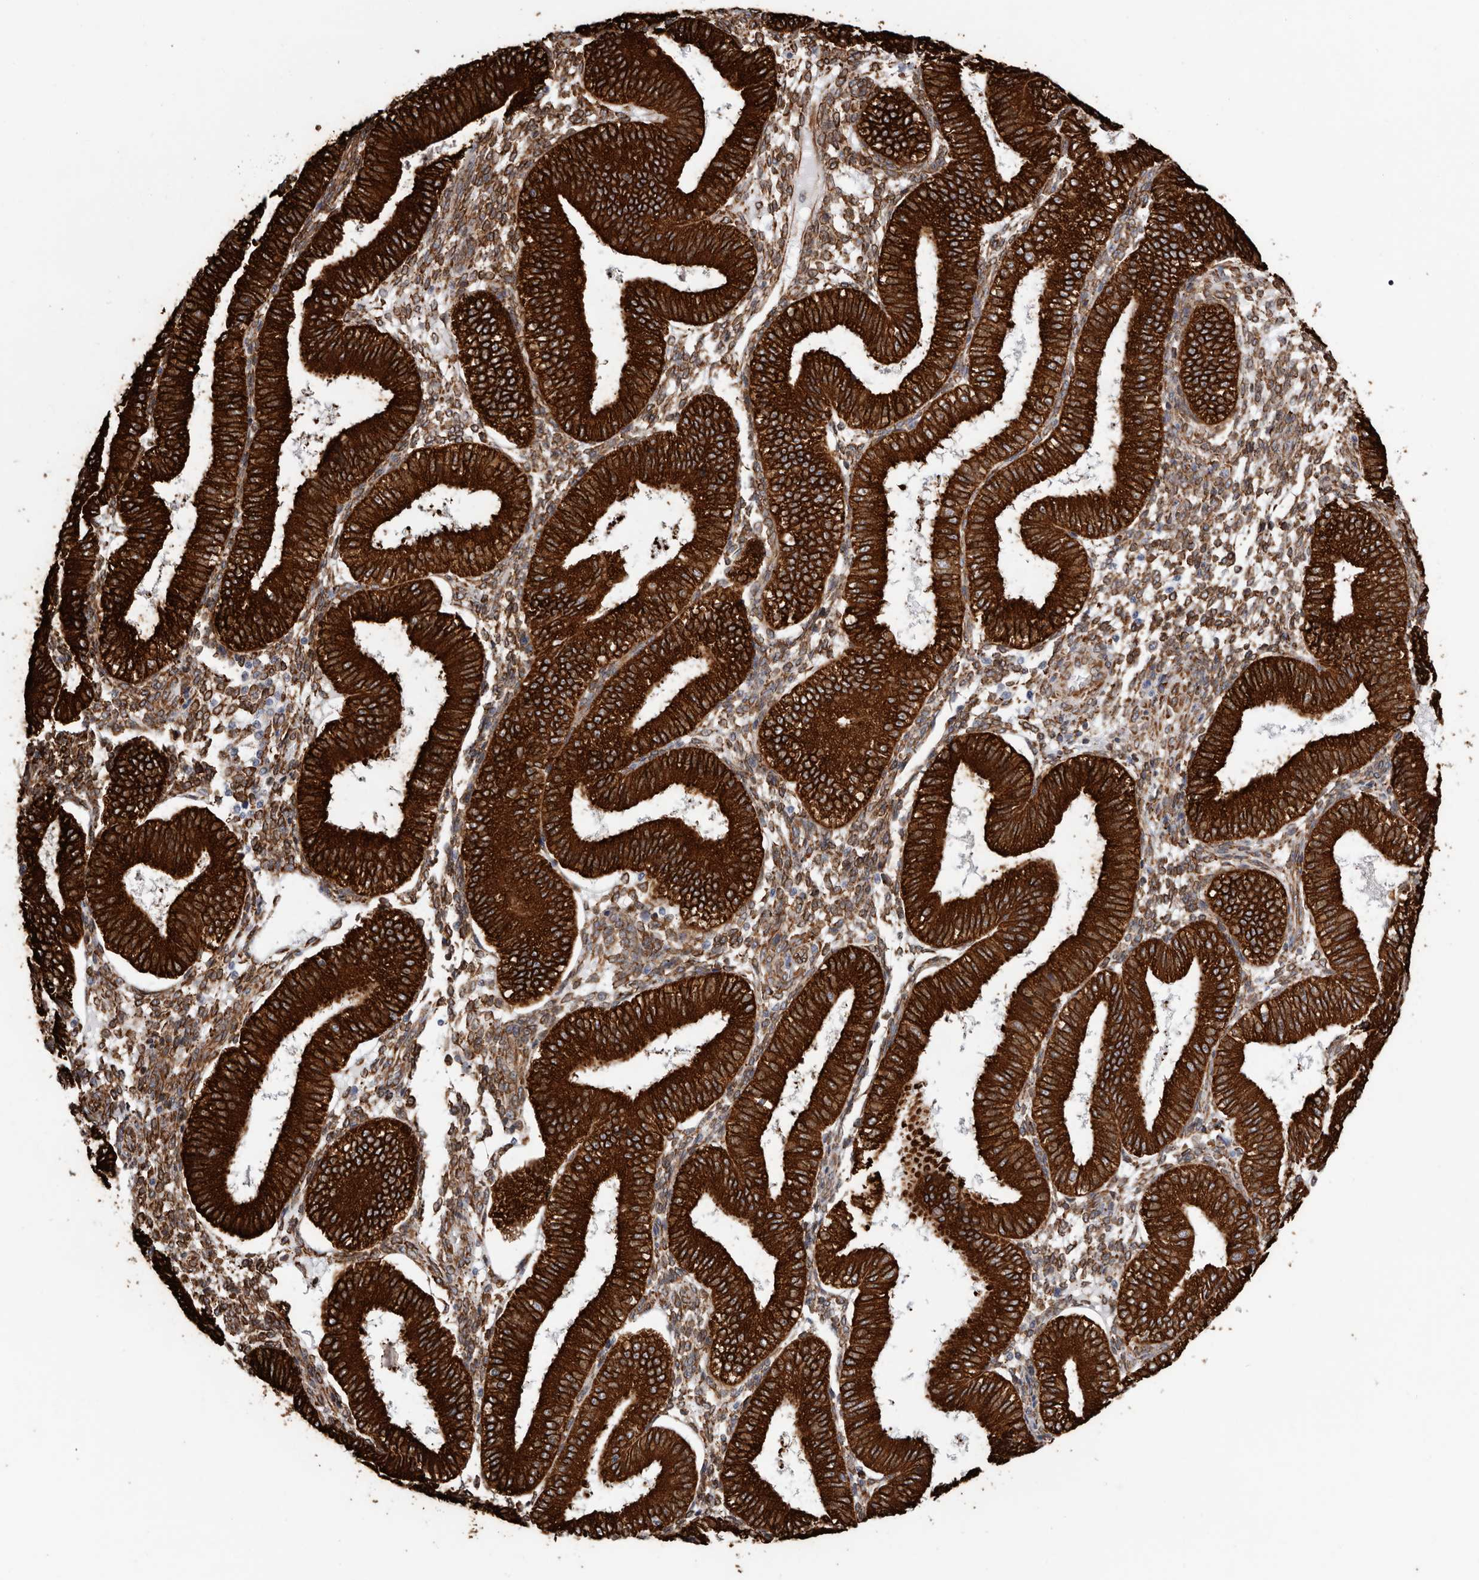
{"staining": {"intensity": "moderate", "quantity": ">75%", "location": "cytoplasmic/membranous"}, "tissue": "endometrium", "cell_type": "Cells in endometrial stroma", "image_type": "normal", "snomed": [{"axis": "morphology", "description": "Normal tissue, NOS"}, {"axis": "topography", "description": "Endometrium"}], "caption": "An immunohistochemistry (IHC) micrograph of unremarkable tissue is shown. Protein staining in brown labels moderate cytoplasmic/membranous positivity in endometrium within cells in endometrial stroma.", "gene": "SEMA3E", "patient": {"sex": "female", "age": 39}}